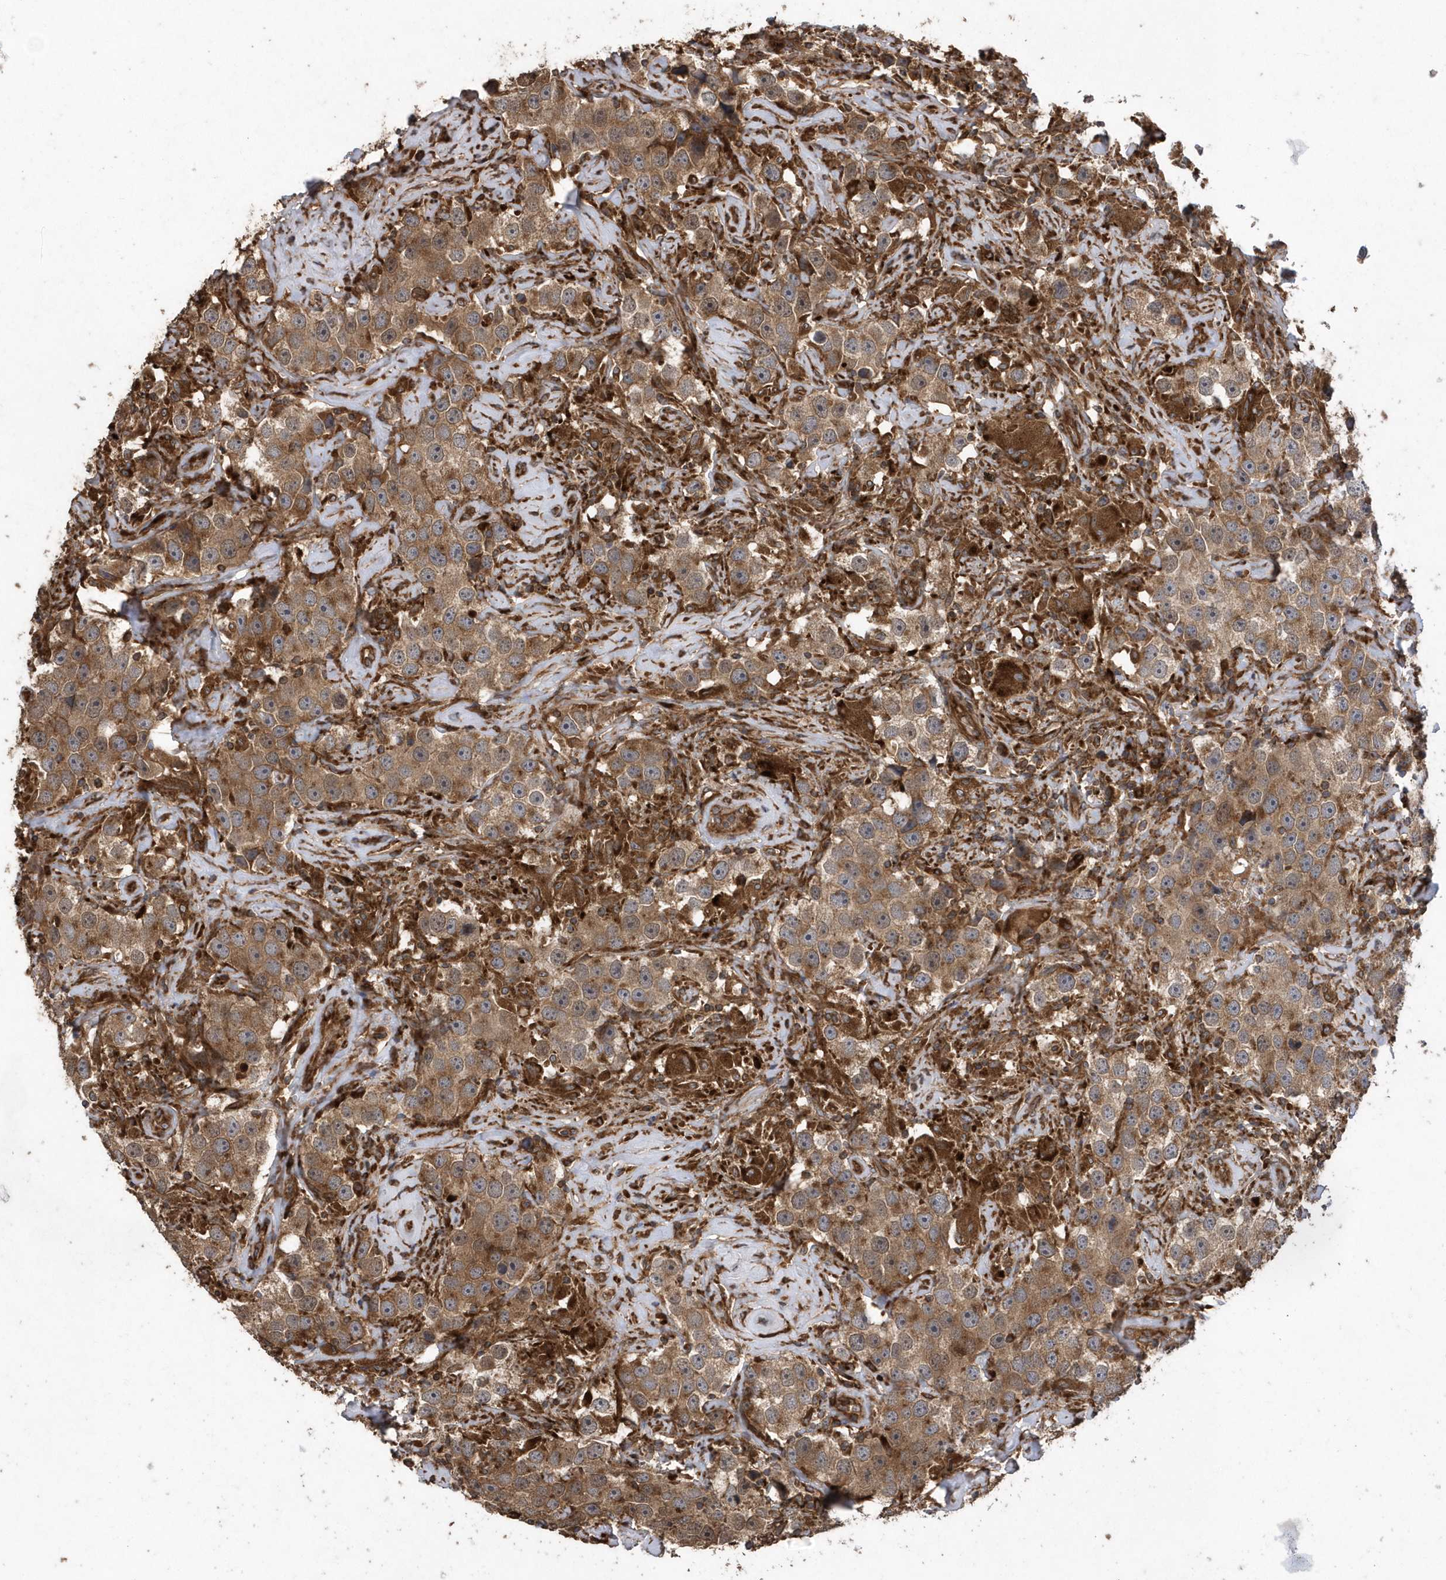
{"staining": {"intensity": "moderate", "quantity": ">75%", "location": "cytoplasmic/membranous"}, "tissue": "testis cancer", "cell_type": "Tumor cells", "image_type": "cancer", "snomed": [{"axis": "morphology", "description": "Seminoma, NOS"}, {"axis": "topography", "description": "Testis"}], "caption": "Brown immunohistochemical staining in human testis cancer displays moderate cytoplasmic/membranous staining in about >75% of tumor cells.", "gene": "WASHC5", "patient": {"sex": "male", "age": 49}}